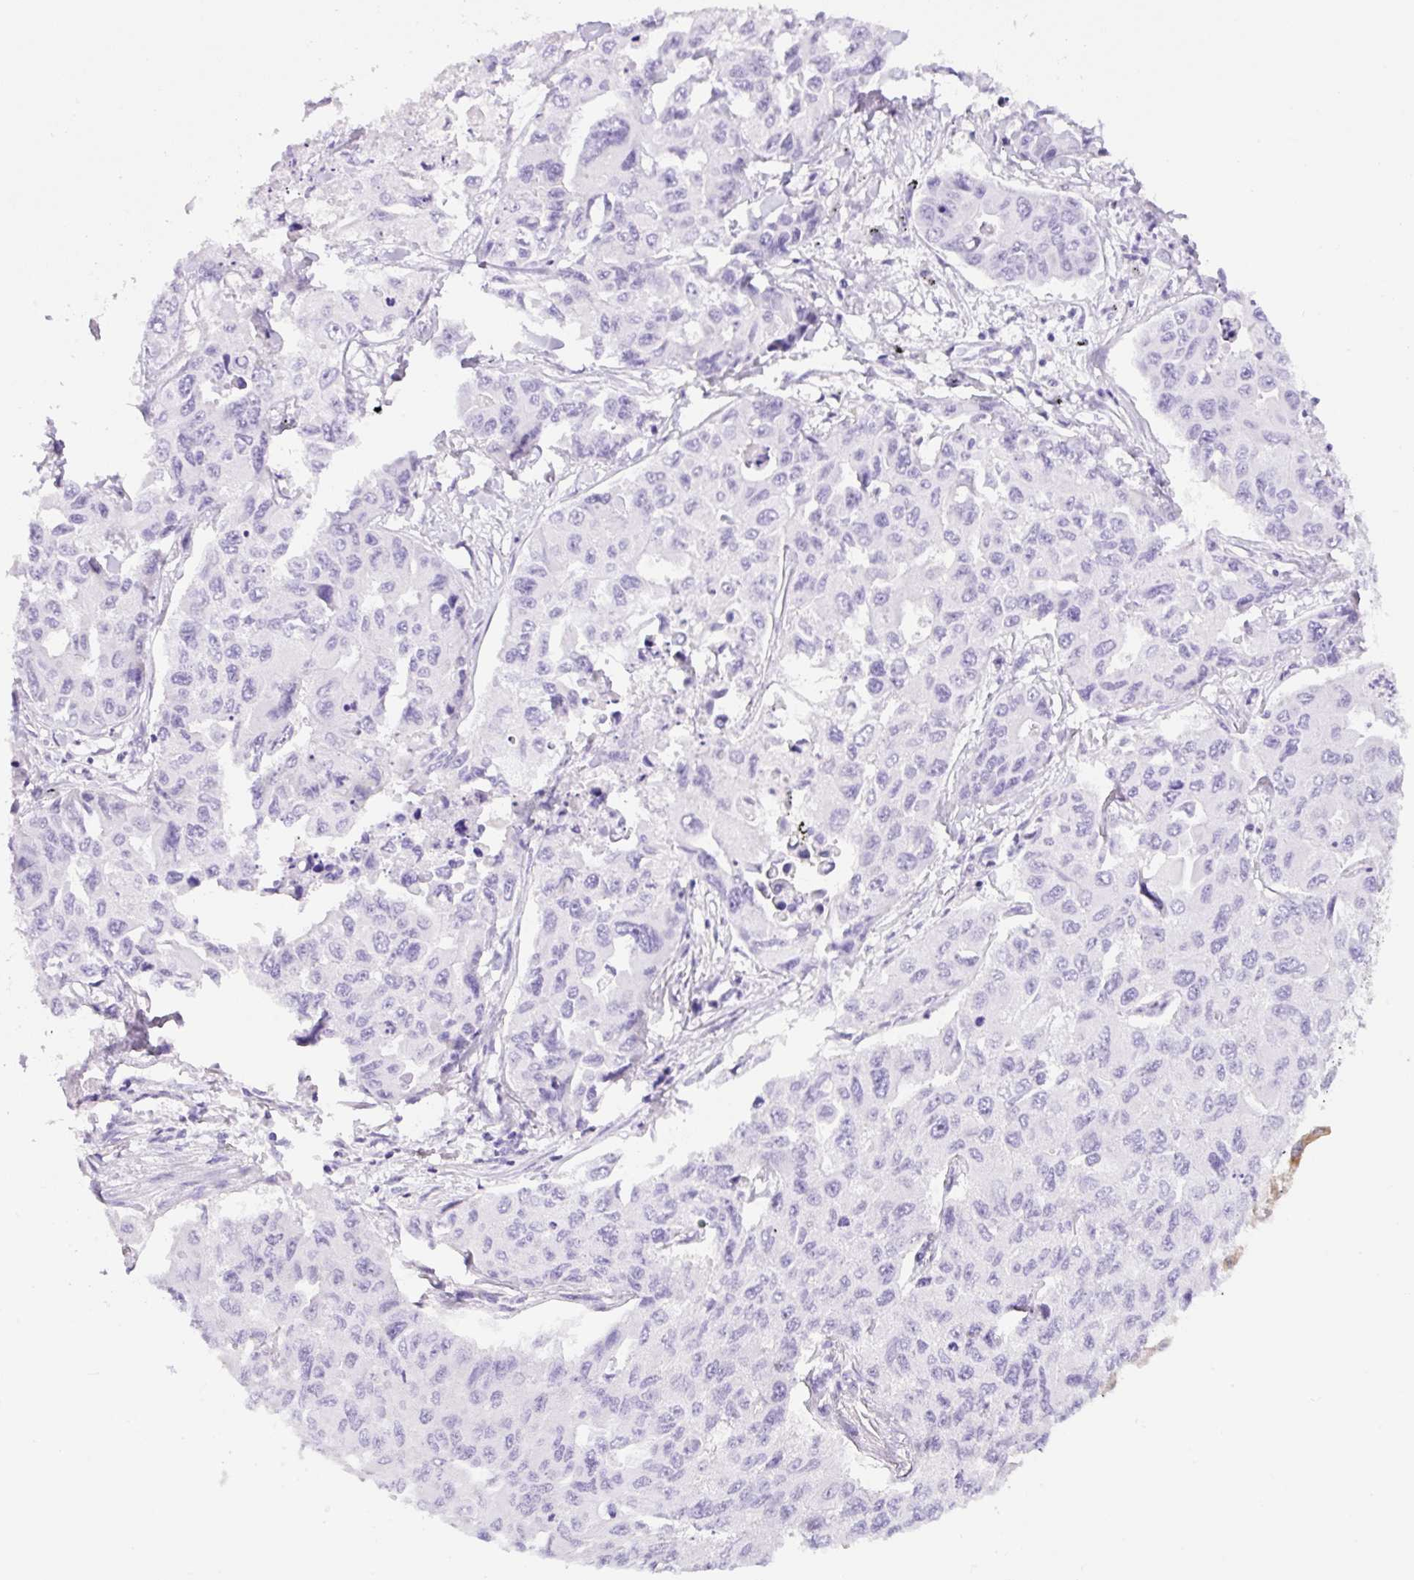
{"staining": {"intensity": "negative", "quantity": "none", "location": "none"}, "tissue": "lung cancer", "cell_type": "Tumor cells", "image_type": "cancer", "snomed": [{"axis": "morphology", "description": "Adenocarcinoma, NOS"}, {"axis": "topography", "description": "Lung"}], "caption": "A high-resolution micrograph shows immunohistochemistry staining of lung cancer, which shows no significant staining in tumor cells.", "gene": "CAMK2B", "patient": {"sex": "male", "age": 64}}